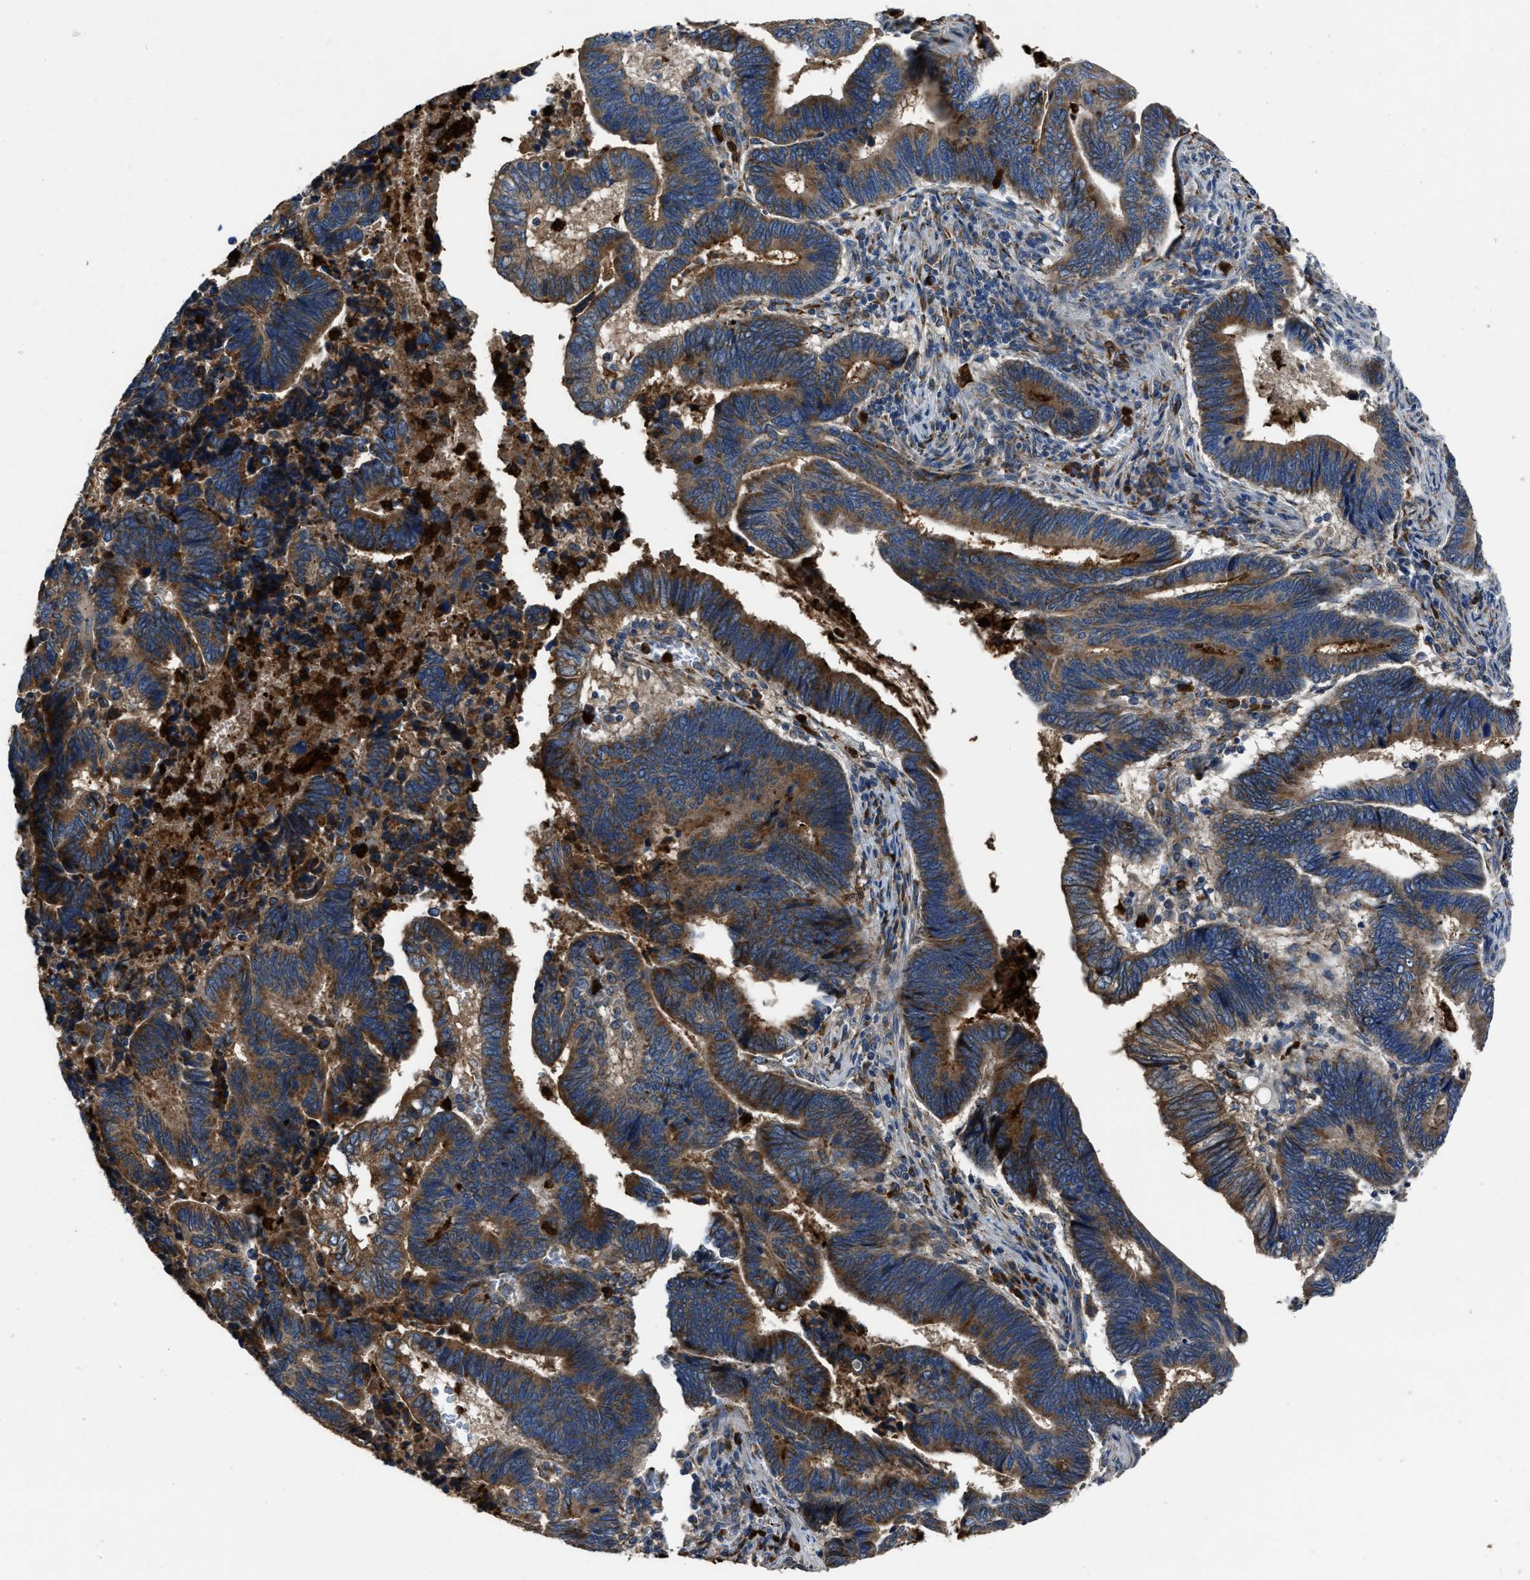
{"staining": {"intensity": "strong", "quantity": ">75%", "location": "cytoplasmic/membranous"}, "tissue": "pancreatic cancer", "cell_type": "Tumor cells", "image_type": "cancer", "snomed": [{"axis": "morphology", "description": "Adenocarcinoma, NOS"}, {"axis": "topography", "description": "Pancreas"}], "caption": "Protein staining exhibits strong cytoplasmic/membranous positivity in about >75% of tumor cells in pancreatic cancer.", "gene": "ANGPT1", "patient": {"sex": "female", "age": 70}}